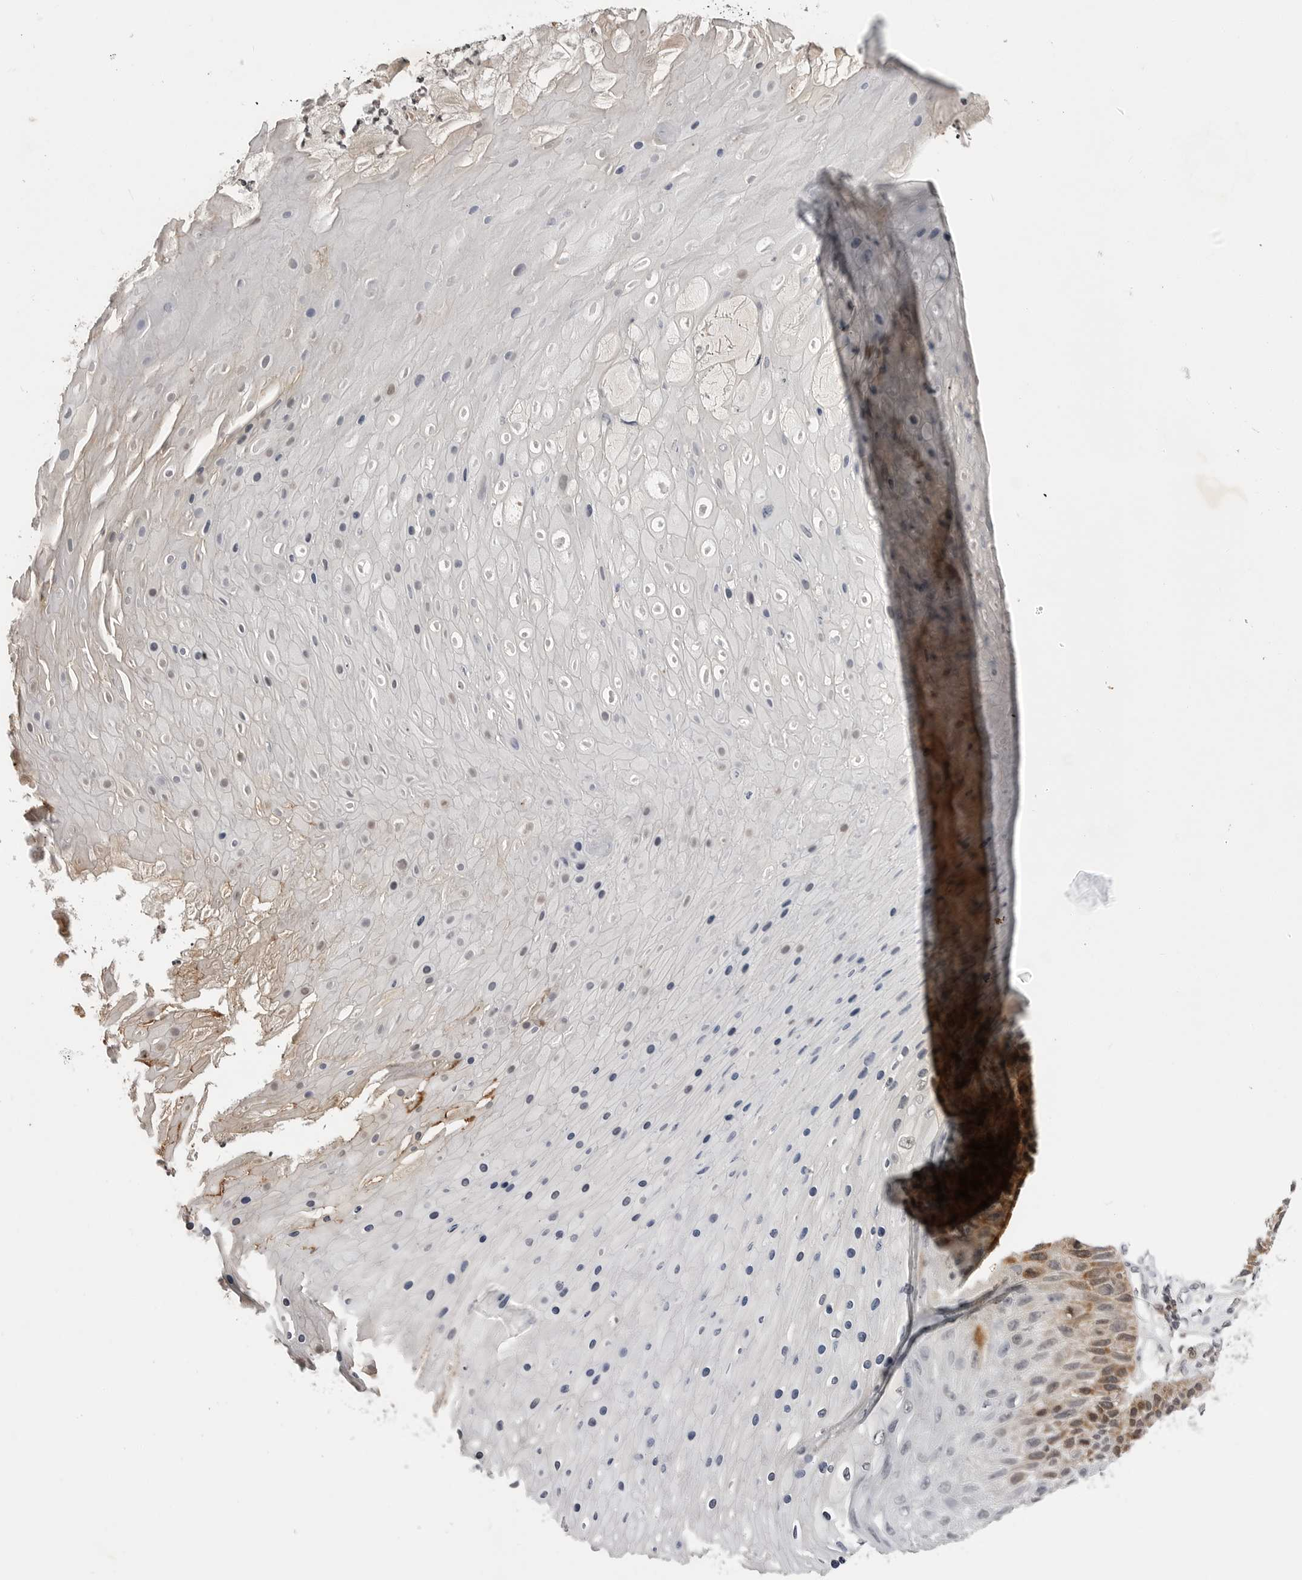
{"staining": {"intensity": "moderate", "quantity": "<25%", "location": "cytoplasmic/membranous"}, "tissue": "skin cancer", "cell_type": "Tumor cells", "image_type": "cancer", "snomed": [{"axis": "morphology", "description": "Squamous cell carcinoma, NOS"}, {"axis": "topography", "description": "Skin"}], "caption": "IHC (DAB (3,3'-diaminobenzidine)) staining of skin cancer demonstrates moderate cytoplasmic/membranous protein positivity in about <25% of tumor cells. (Stains: DAB (3,3'-diaminobenzidine) in brown, nuclei in blue, Microscopy: brightfield microscopy at high magnification).", "gene": "RRM1", "patient": {"sex": "female", "age": 88}}